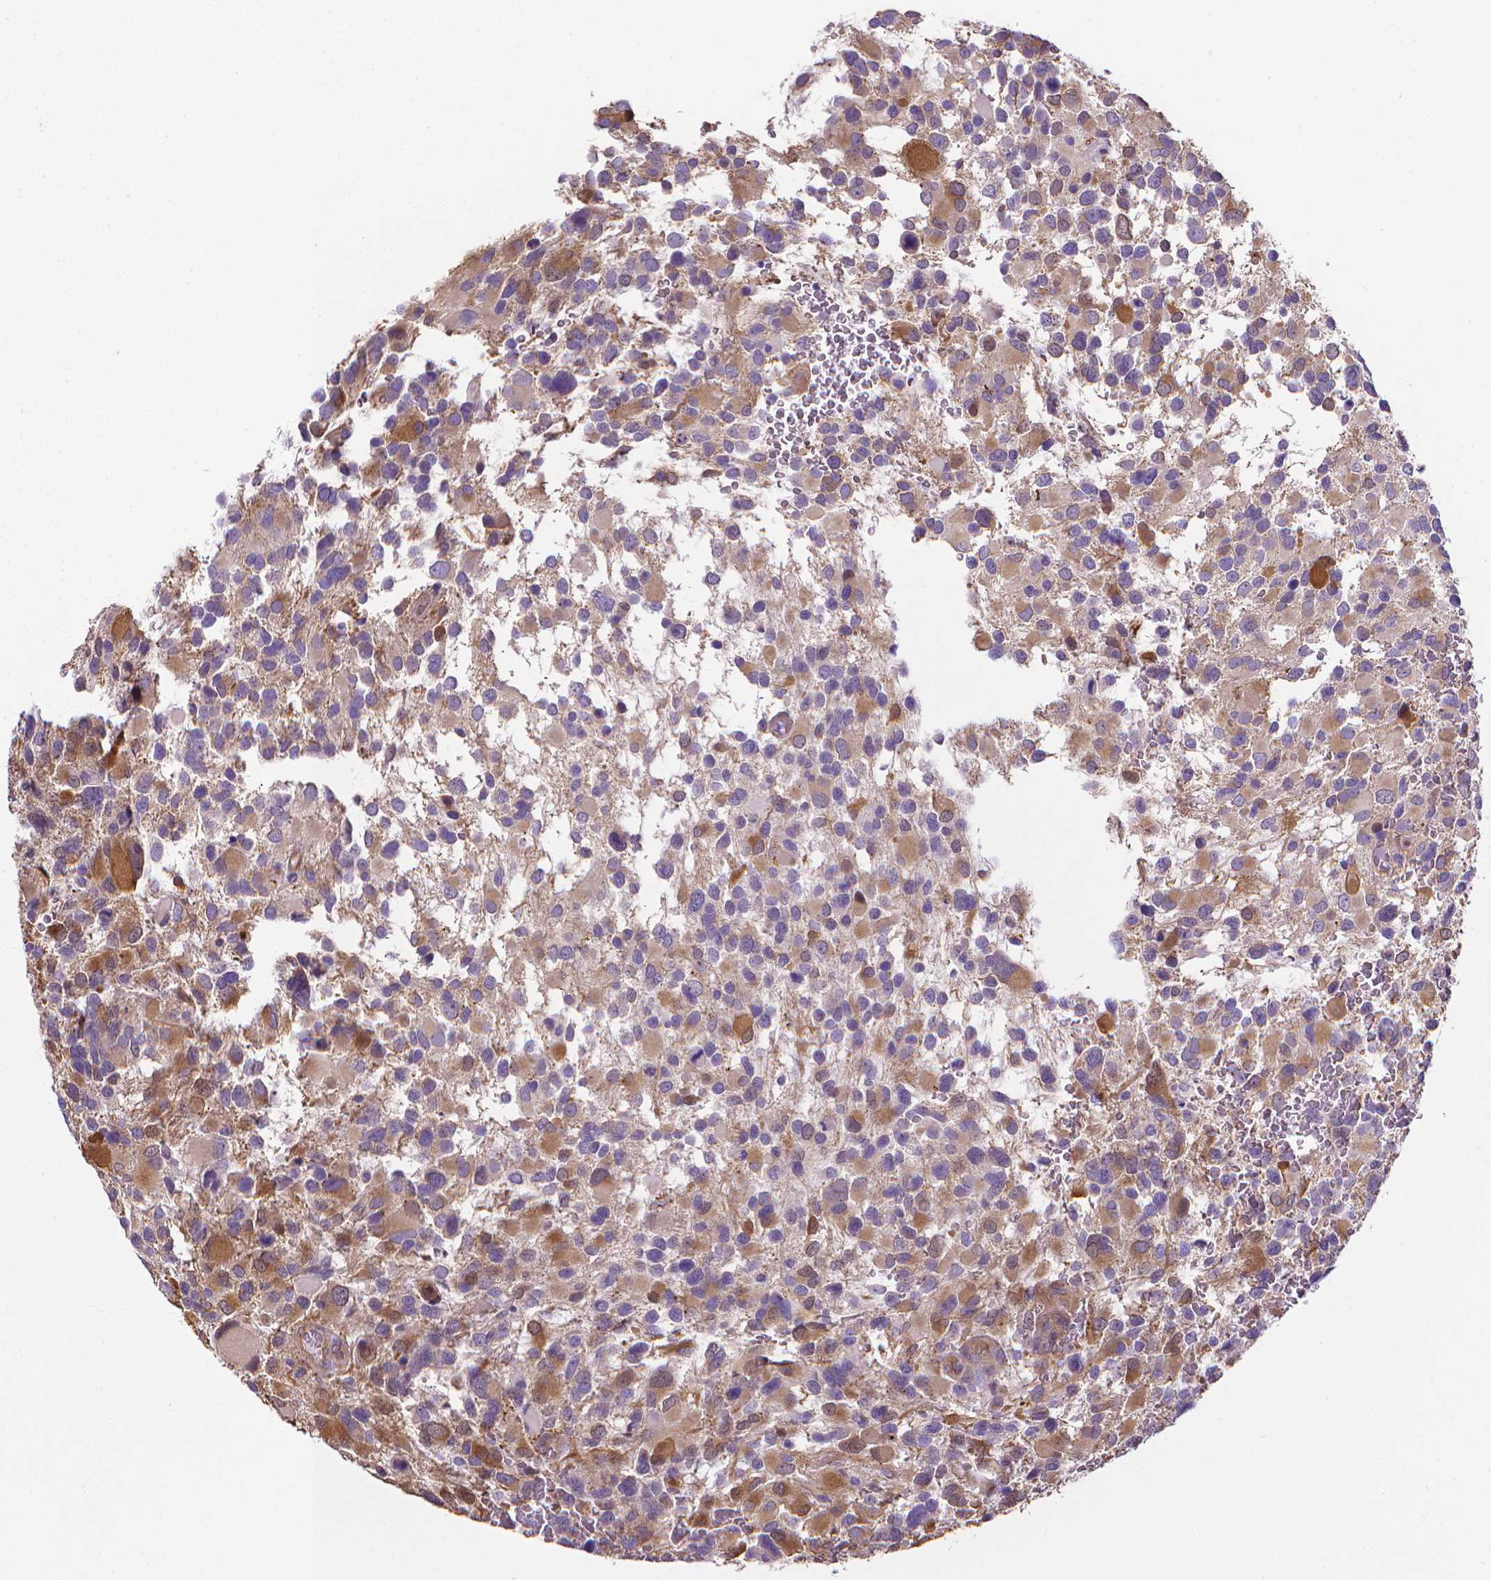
{"staining": {"intensity": "moderate", "quantity": "<25%", "location": "cytoplasmic/membranous,nuclear"}, "tissue": "glioma", "cell_type": "Tumor cells", "image_type": "cancer", "snomed": [{"axis": "morphology", "description": "Glioma, malignant, Low grade"}, {"axis": "topography", "description": "Brain"}], "caption": "Protein staining displays moderate cytoplasmic/membranous and nuclear expression in approximately <25% of tumor cells in glioma. (brown staining indicates protein expression, while blue staining denotes nuclei).", "gene": "CLIC4", "patient": {"sex": "female", "age": 32}}